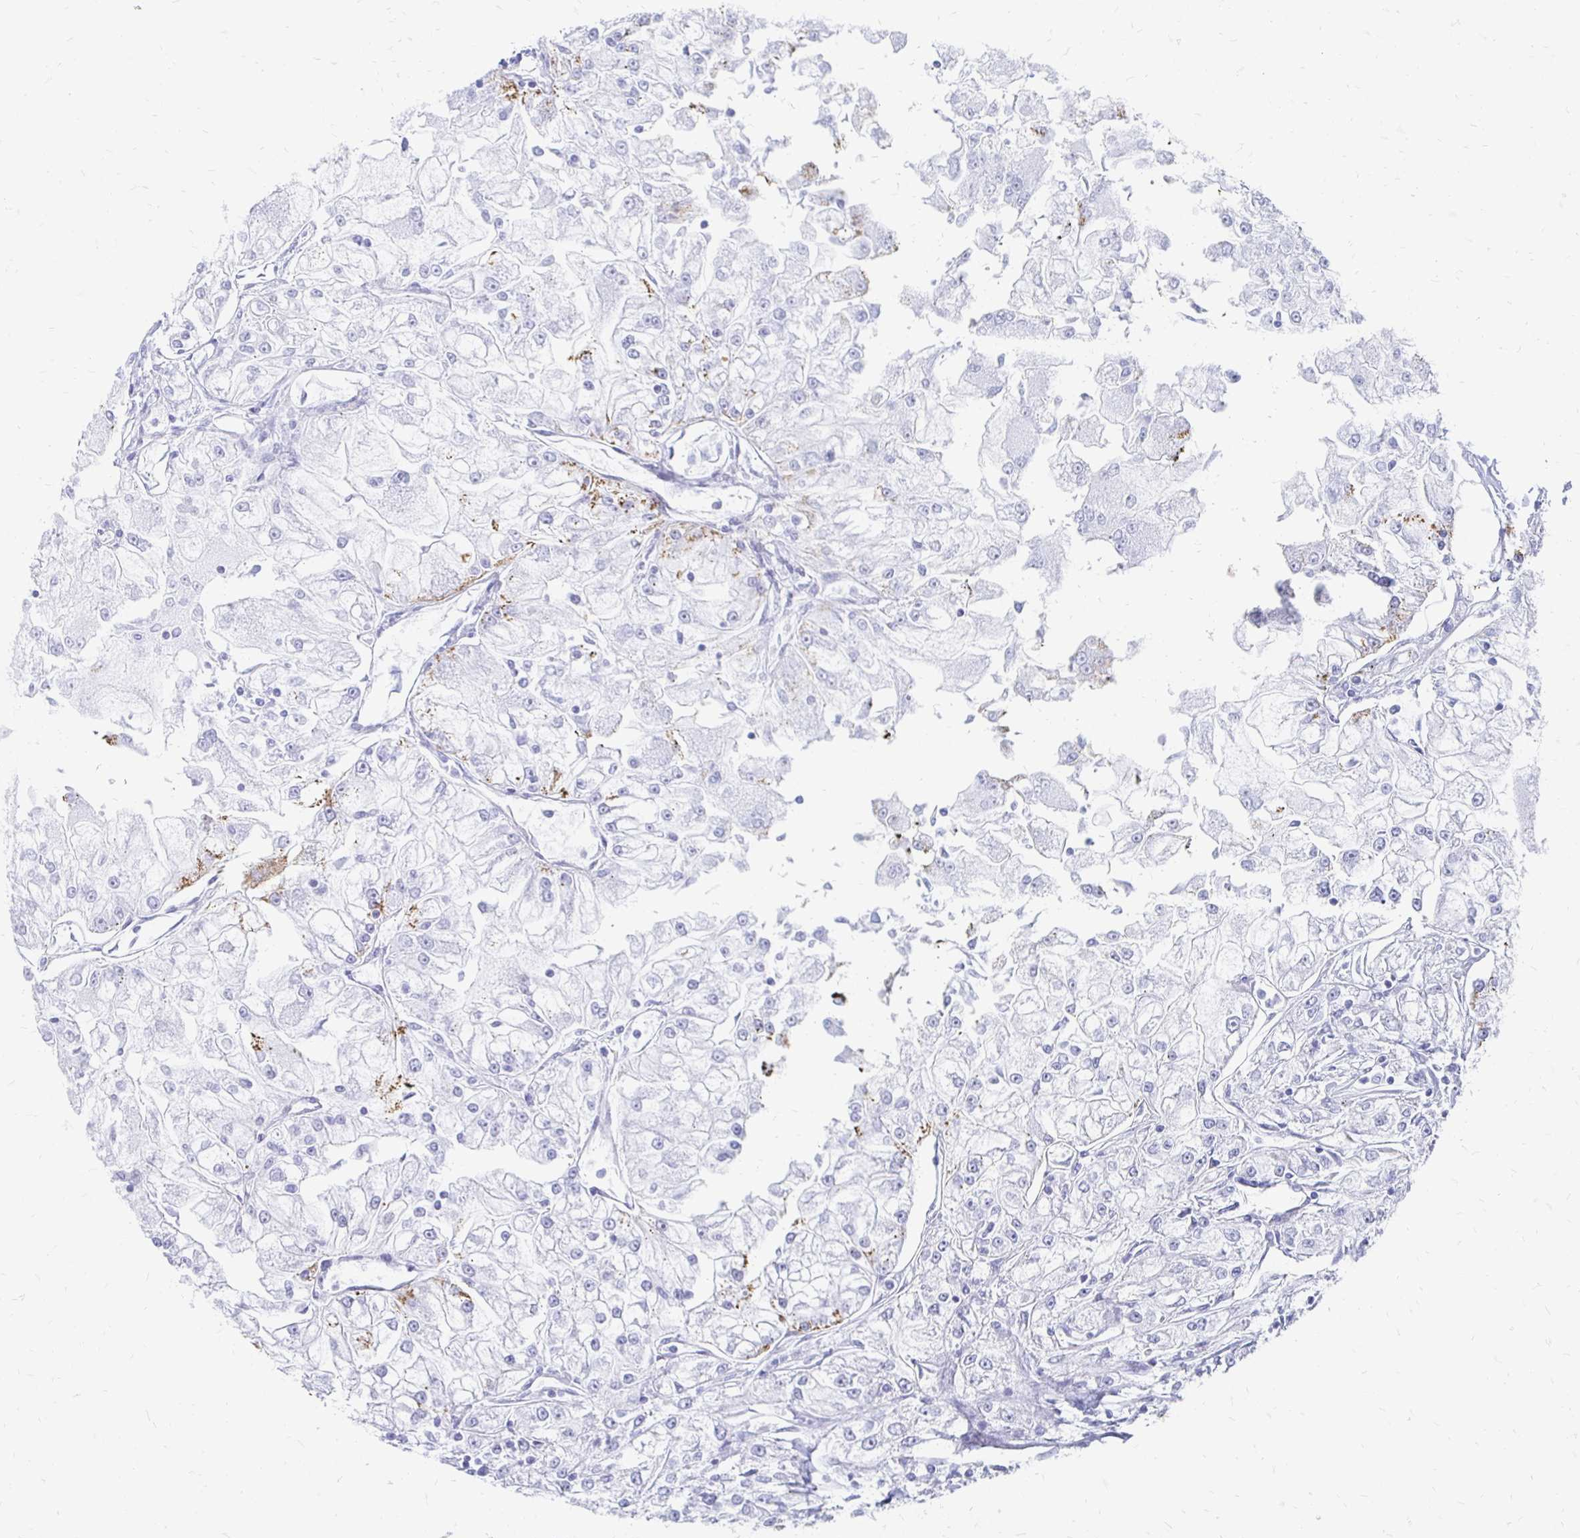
{"staining": {"intensity": "moderate", "quantity": "<25%", "location": "cytoplasmic/membranous"}, "tissue": "renal cancer", "cell_type": "Tumor cells", "image_type": "cancer", "snomed": [{"axis": "morphology", "description": "Adenocarcinoma, NOS"}, {"axis": "topography", "description": "Kidney"}], "caption": "Adenocarcinoma (renal) stained with DAB IHC shows low levels of moderate cytoplasmic/membranous positivity in about <25% of tumor cells.", "gene": "PAGE4", "patient": {"sex": "female", "age": 72}}